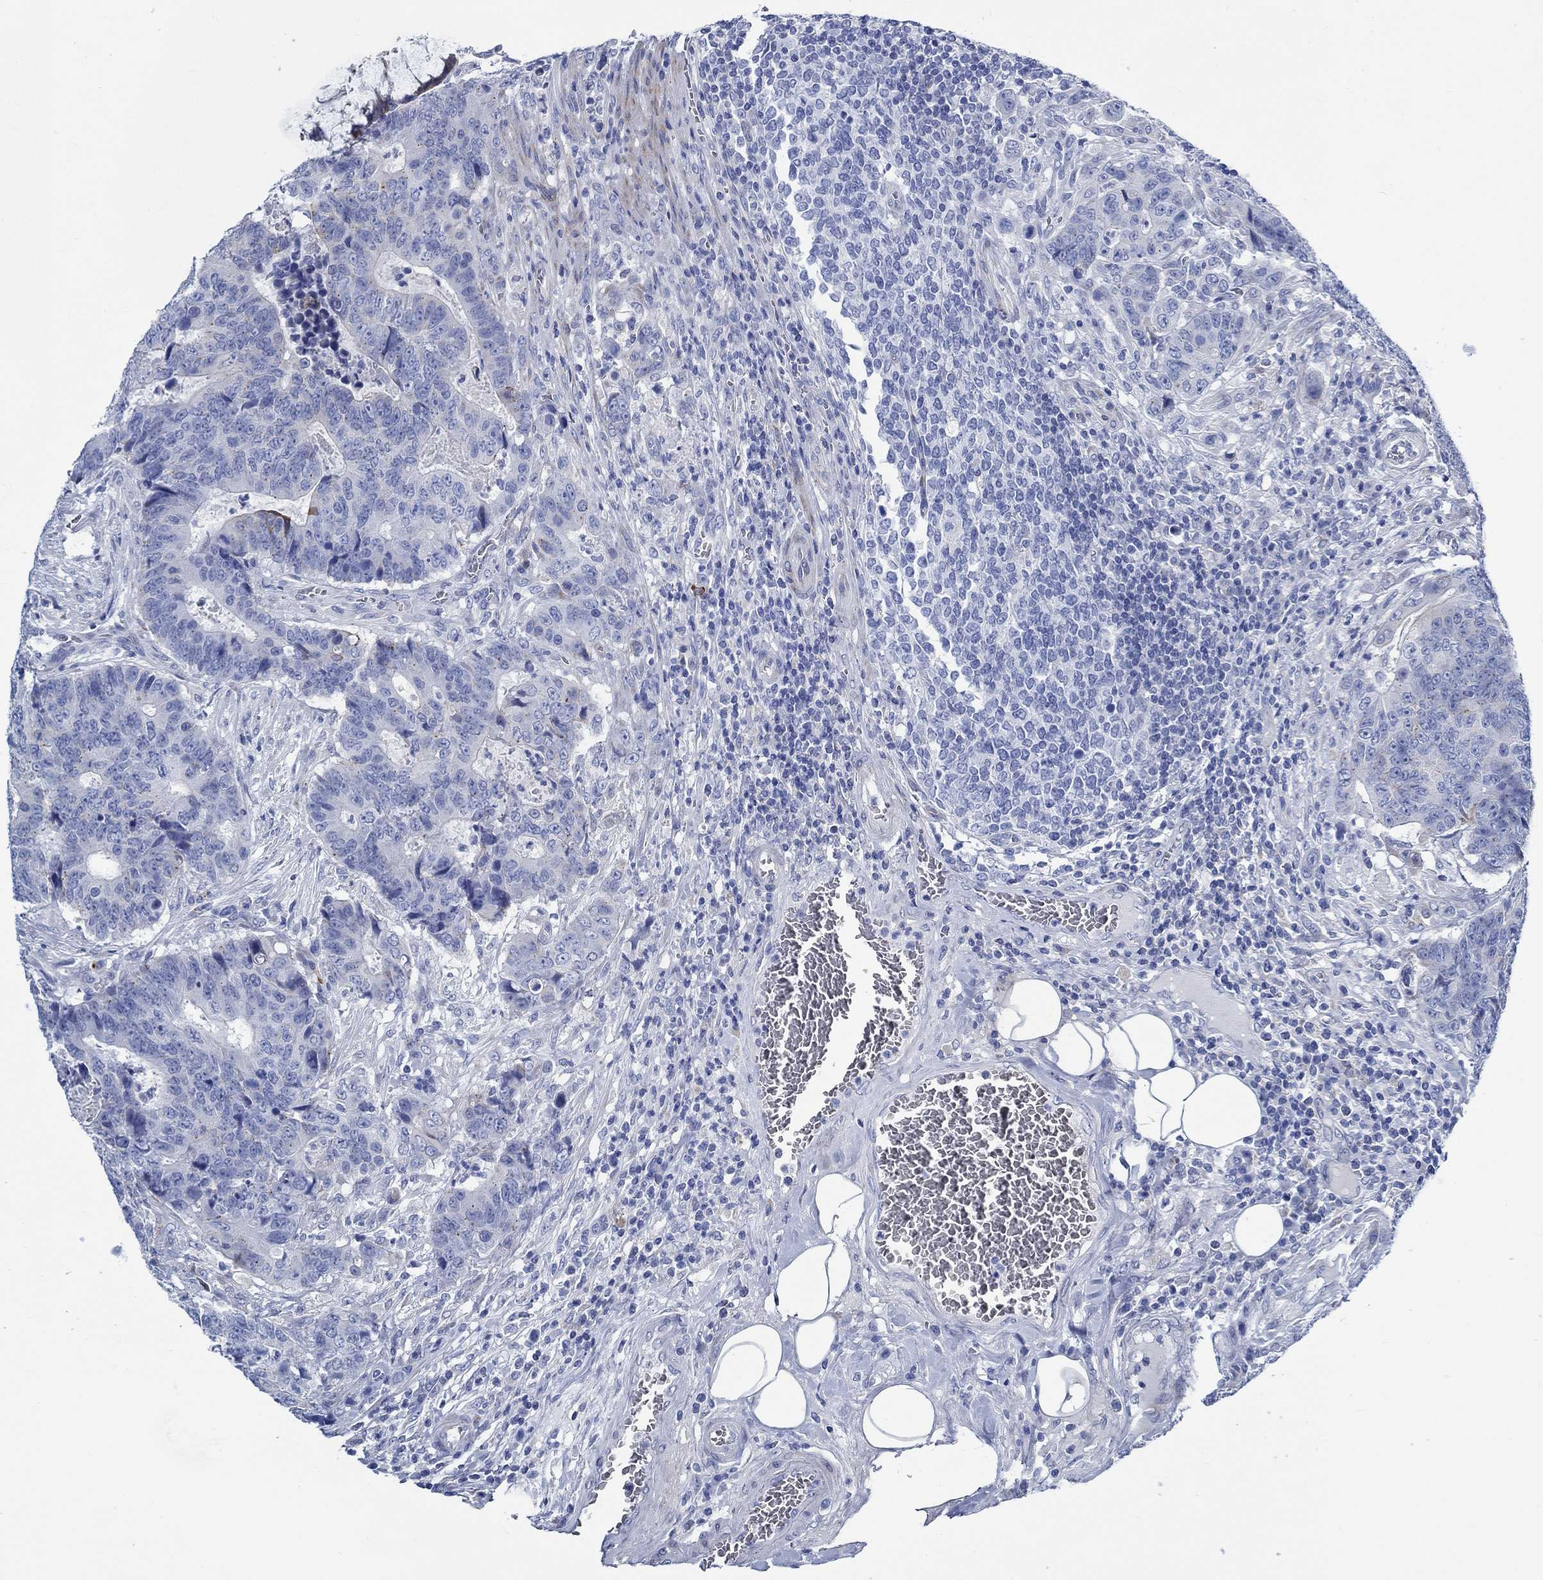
{"staining": {"intensity": "negative", "quantity": "none", "location": "none"}, "tissue": "colorectal cancer", "cell_type": "Tumor cells", "image_type": "cancer", "snomed": [{"axis": "morphology", "description": "Adenocarcinoma, NOS"}, {"axis": "topography", "description": "Colon"}], "caption": "Immunohistochemistry (IHC) photomicrograph of neoplastic tissue: human colorectal cancer stained with DAB (3,3'-diaminobenzidine) exhibits no significant protein staining in tumor cells. The staining was performed using DAB (3,3'-diaminobenzidine) to visualize the protein expression in brown, while the nuclei were stained in blue with hematoxylin (Magnification: 20x).", "gene": "SVEP1", "patient": {"sex": "female", "age": 48}}